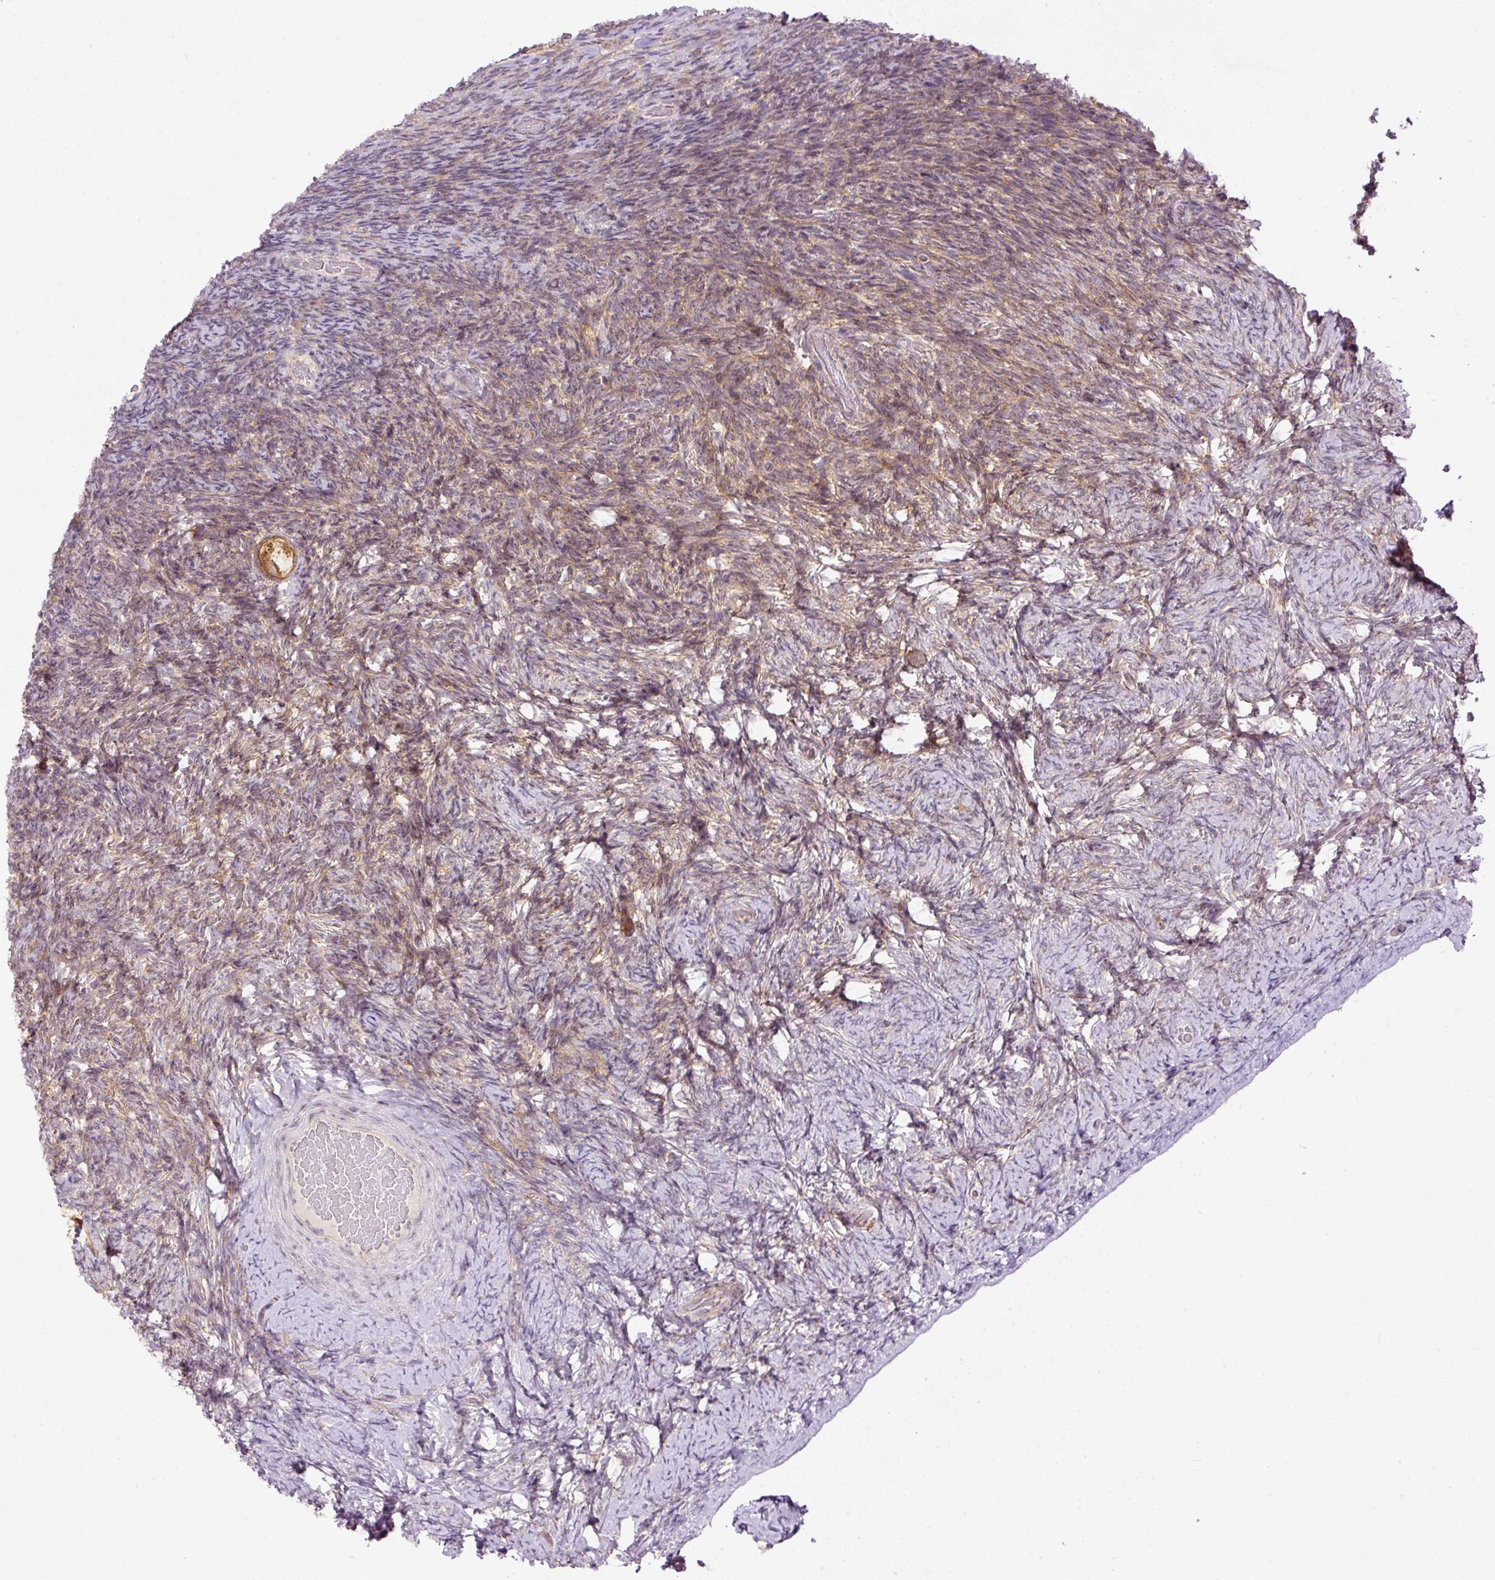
{"staining": {"intensity": "moderate", "quantity": ">75%", "location": "cytoplasmic/membranous"}, "tissue": "ovary", "cell_type": "Follicle cells", "image_type": "normal", "snomed": [{"axis": "morphology", "description": "Normal tissue, NOS"}, {"axis": "topography", "description": "Ovary"}], "caption": "Brown immunohistochemical staining in unremarkable human ovary demonstrates moderate cytoplasmic/membranous expression in about >75% of follicle cells.", "gene": "MZT2A", "patient": {"sex": "female", "age": 34}}